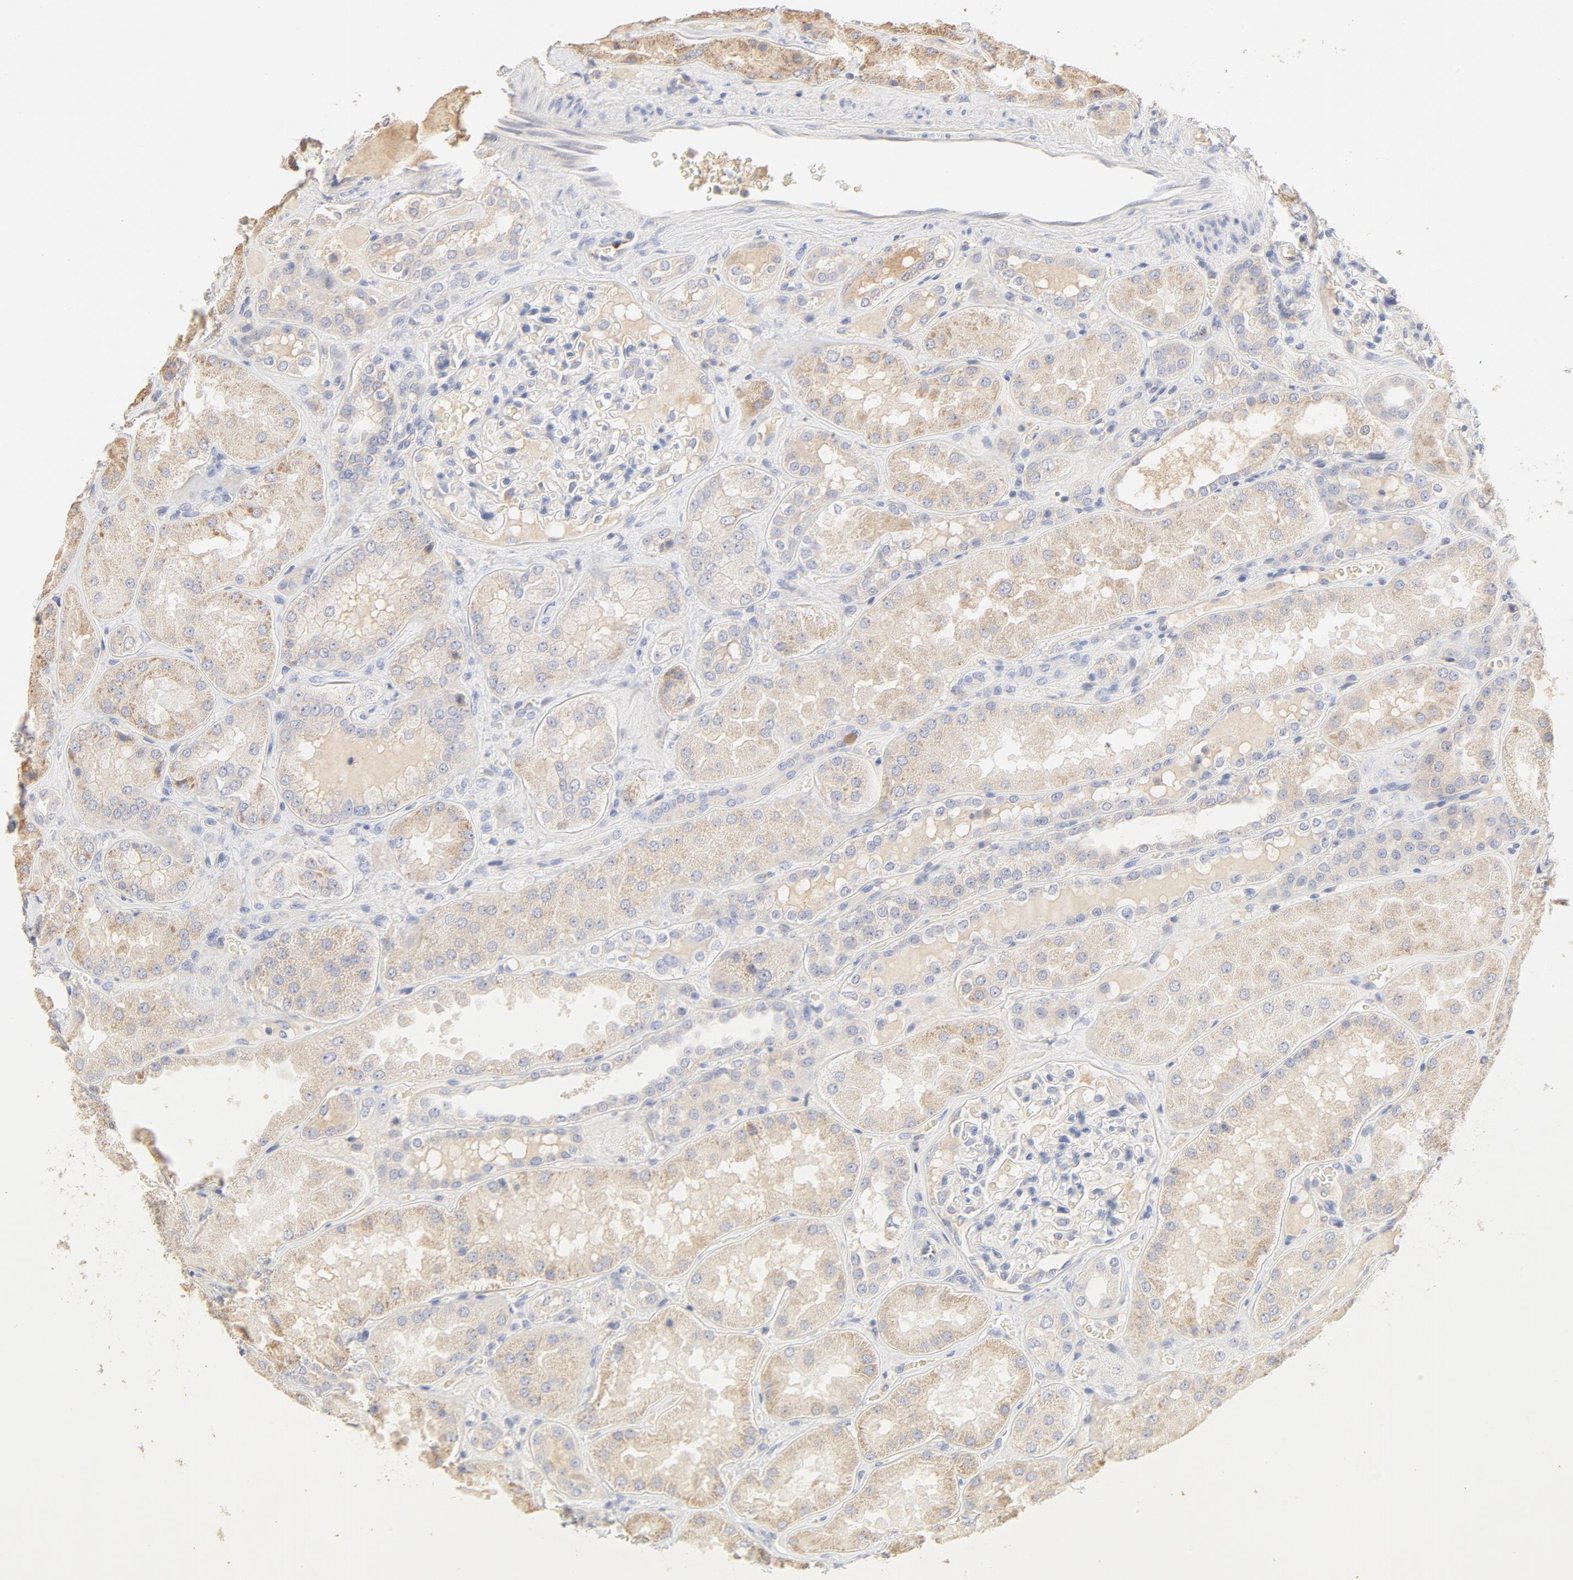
{"staining": {"intensity": "negative", "quantity": "none", "location": "none"}, "tissue": "kidney", "cell_type": "Cells in glomeruli", "image_type": "normal", "snomed": [{"axis": "morphology", "description": "Normal tissue, NOS"}, {"axis": "topography", "description": "Kidney"}], "caption": "High magnification brightfield microscopy of benign kidney stained with DAB (brown) and counterstained with hematoxylin (blue): cells in glomeruli show no significant staining. The staining was performed using DAB (3,3'-diaminobenzidine) to visualize the protein expression in brown, while the nuclei were stained in blue with hematoxylin (Magnification: 20x).", "gene": "FCGBP", "patient": {"sex": "female", "age": 56}}